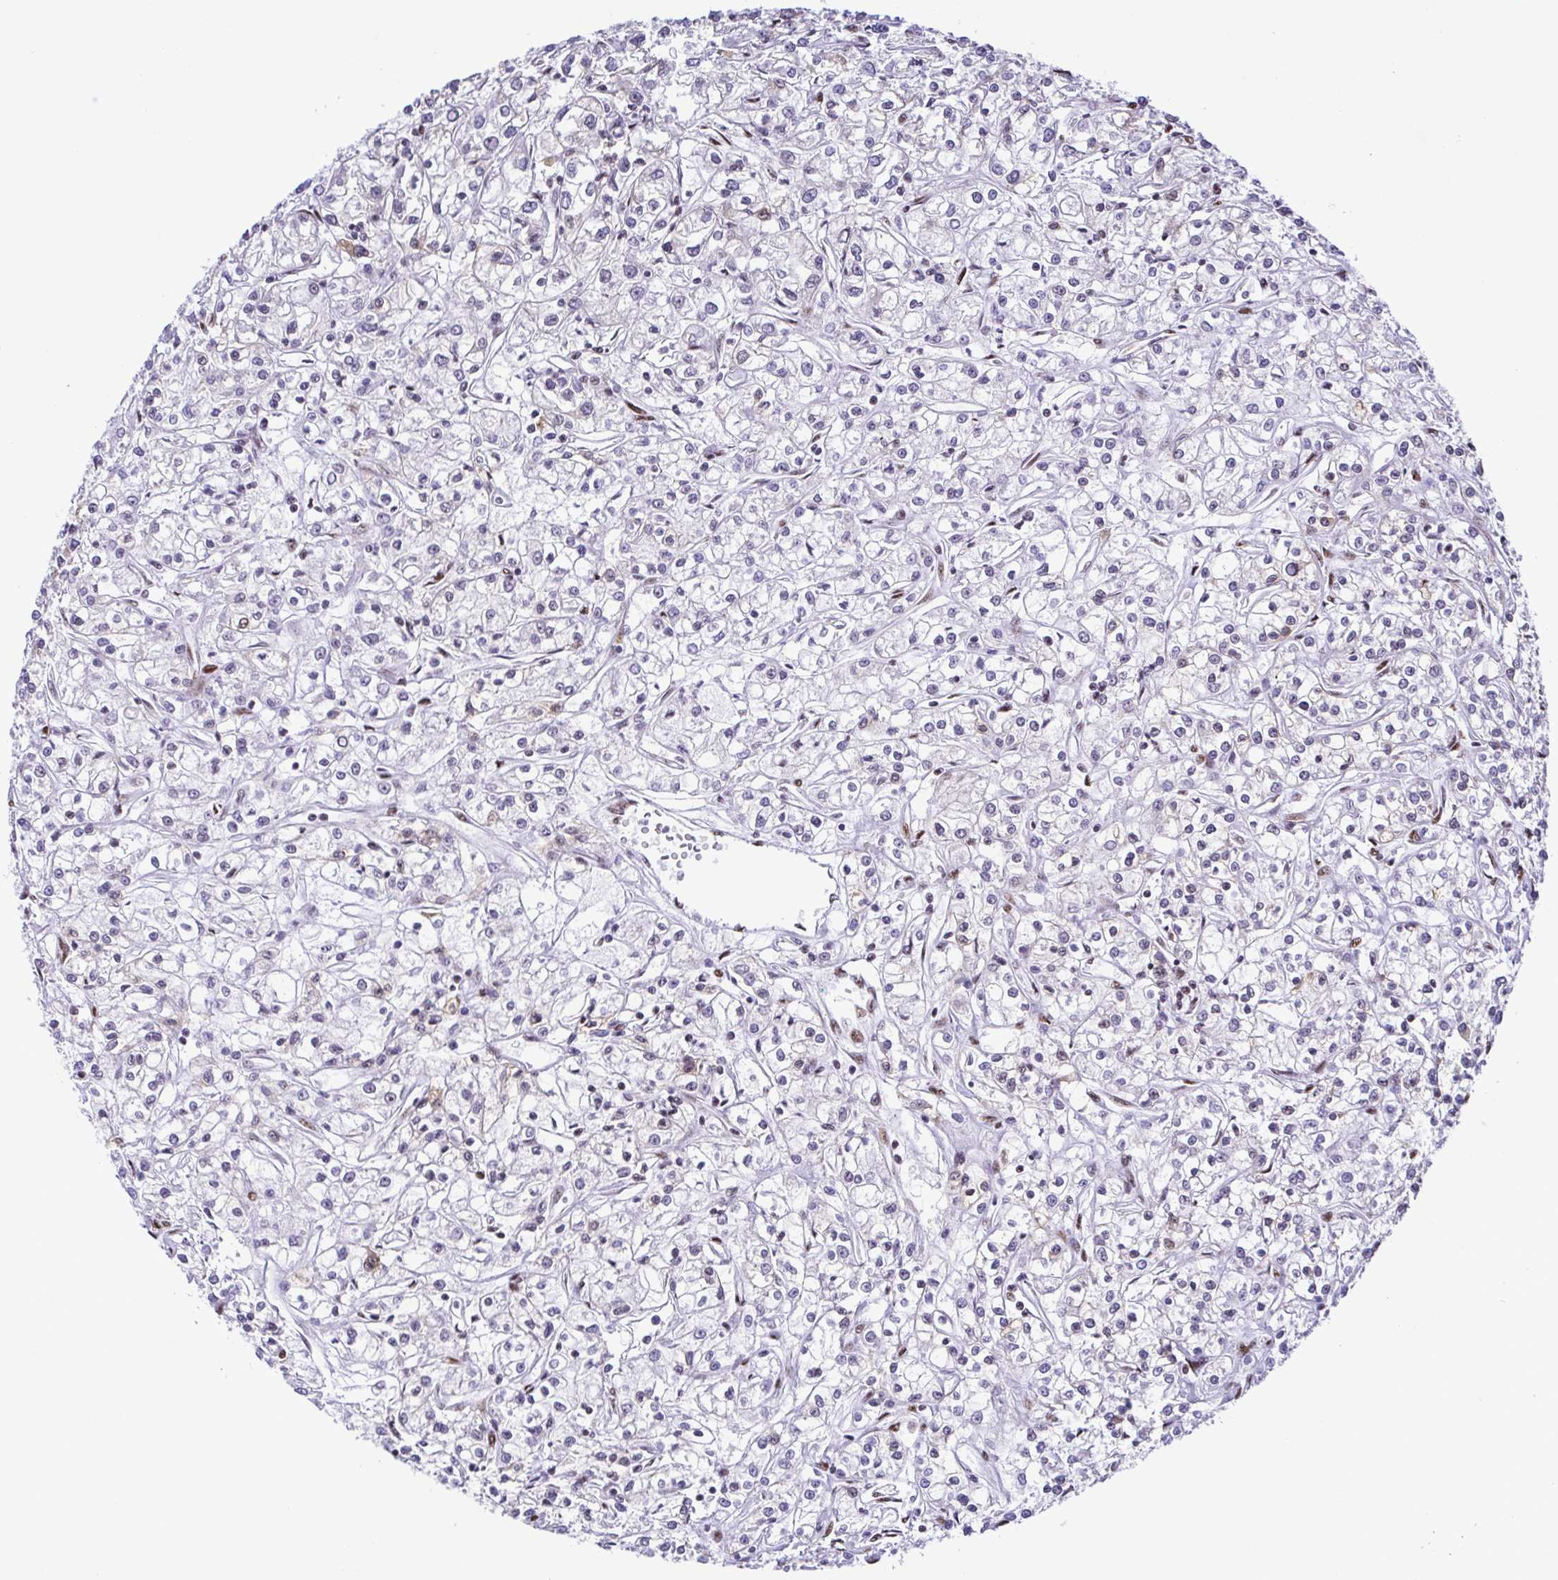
{"staining": {"intensity": "negative", "quantity": "none", "location": "none"}, "tissue": "renal cancer", "cell_type": "Tumor cells", "image_type": "cancer", "snomed": [{"axis": "morphology", "description": "Adenocarcinoma, NOS"}, {"axis": "topography", "description": "Kidney"}], "caption": "Renal cancer (adenocarcinoma) was stained to show a protein in brown. There is no significant expression in tumor cells.", "gene": "TRIM28", "patient": {"sex": "female", "age": 59}}